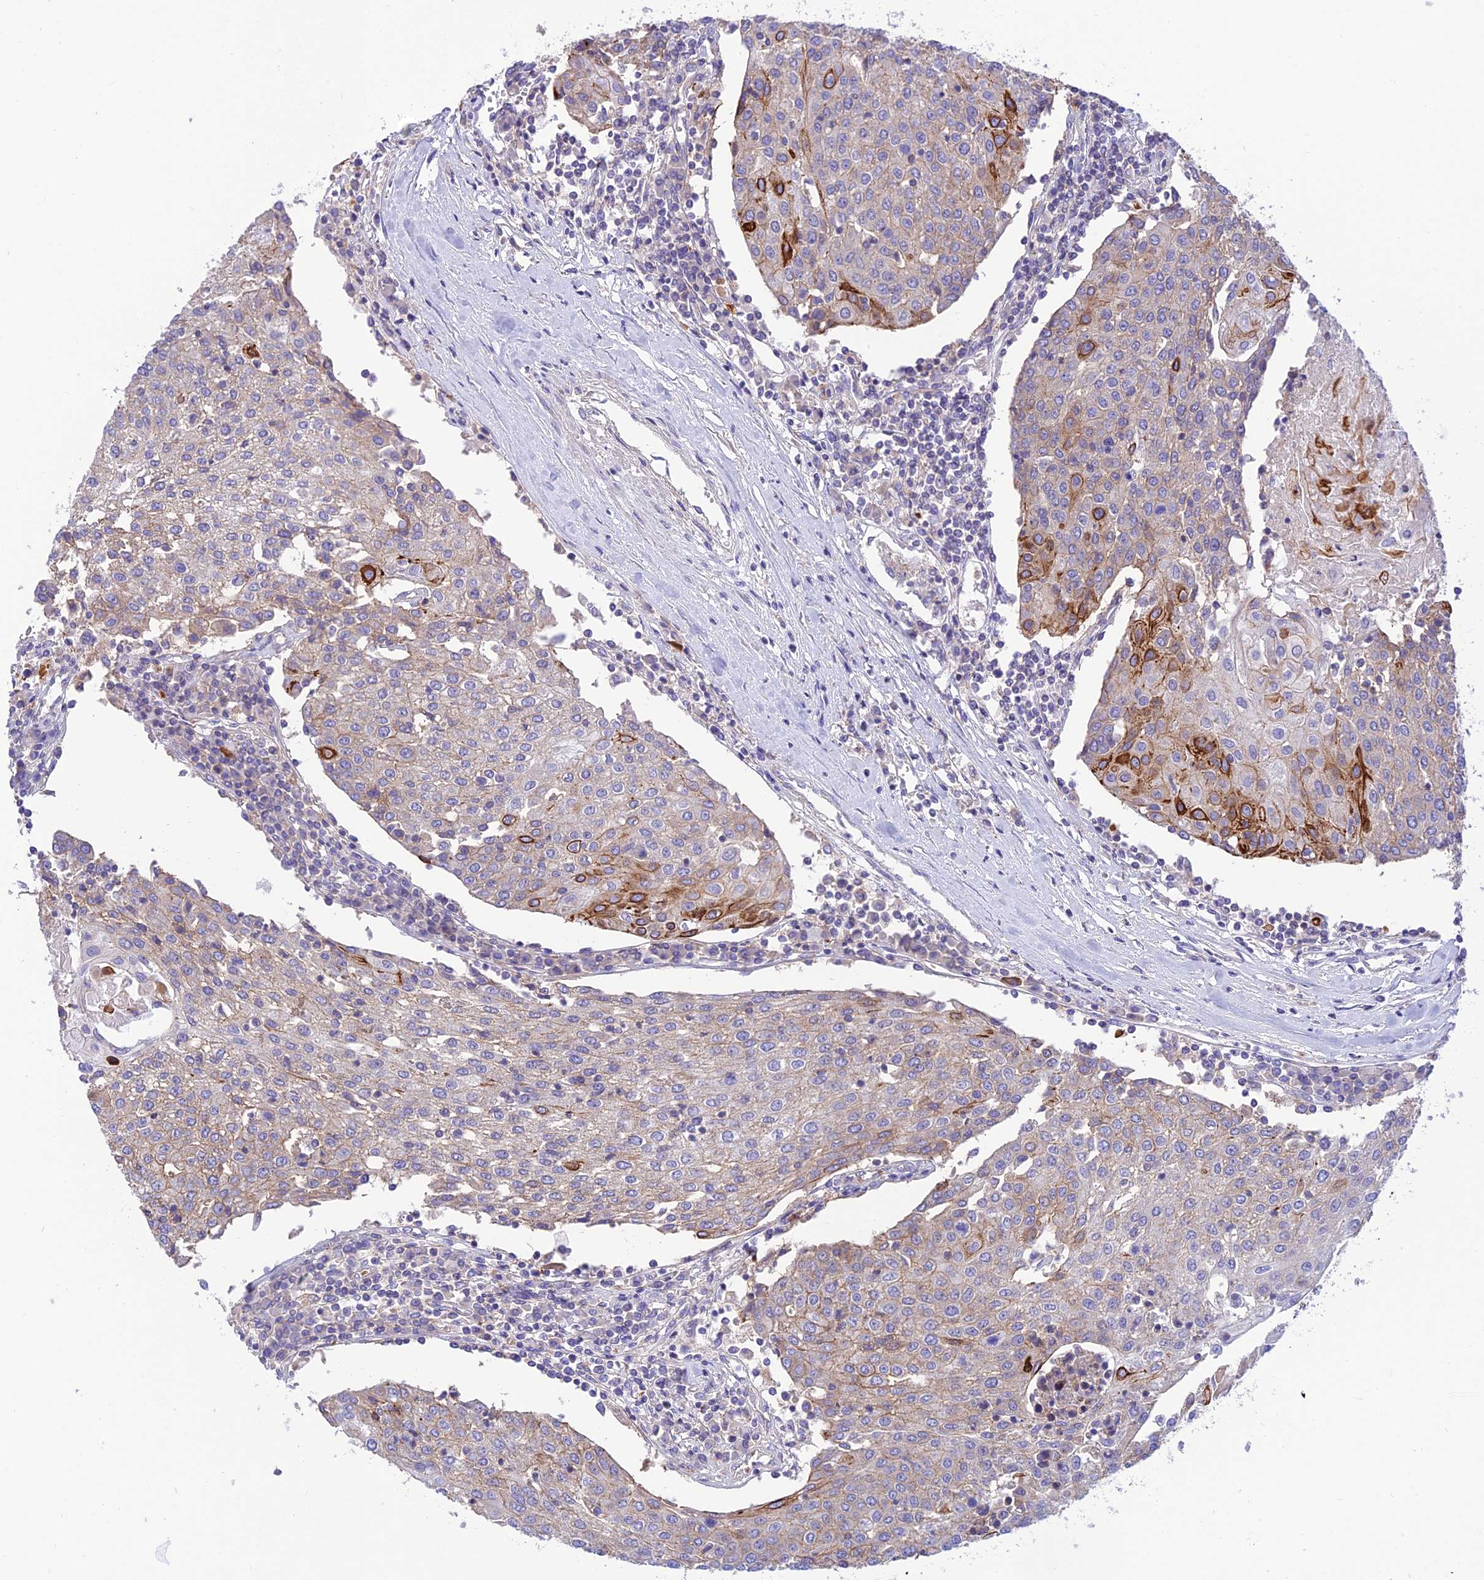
{"staining": {"intensity": "strong", "quantity": "<25%", "location": "cytoplasmic/membranous"}, "tissue": "urothelial cancer", "cell_type": "Tumor cells", "image_type": "cancer", "snomed": [{"axis": "morphology", "description": "Urothelial carcinoma, High grade"}, {"axis": "topography", "description": "Urinary bladder"}], "caption": "An image of urothelial cancer stained for a protein reveals strong cytoplasmic/membranous brown staining in tumor cells.", "gene": "CCDC157", "patient": {"sex": "female", "age": 85}}